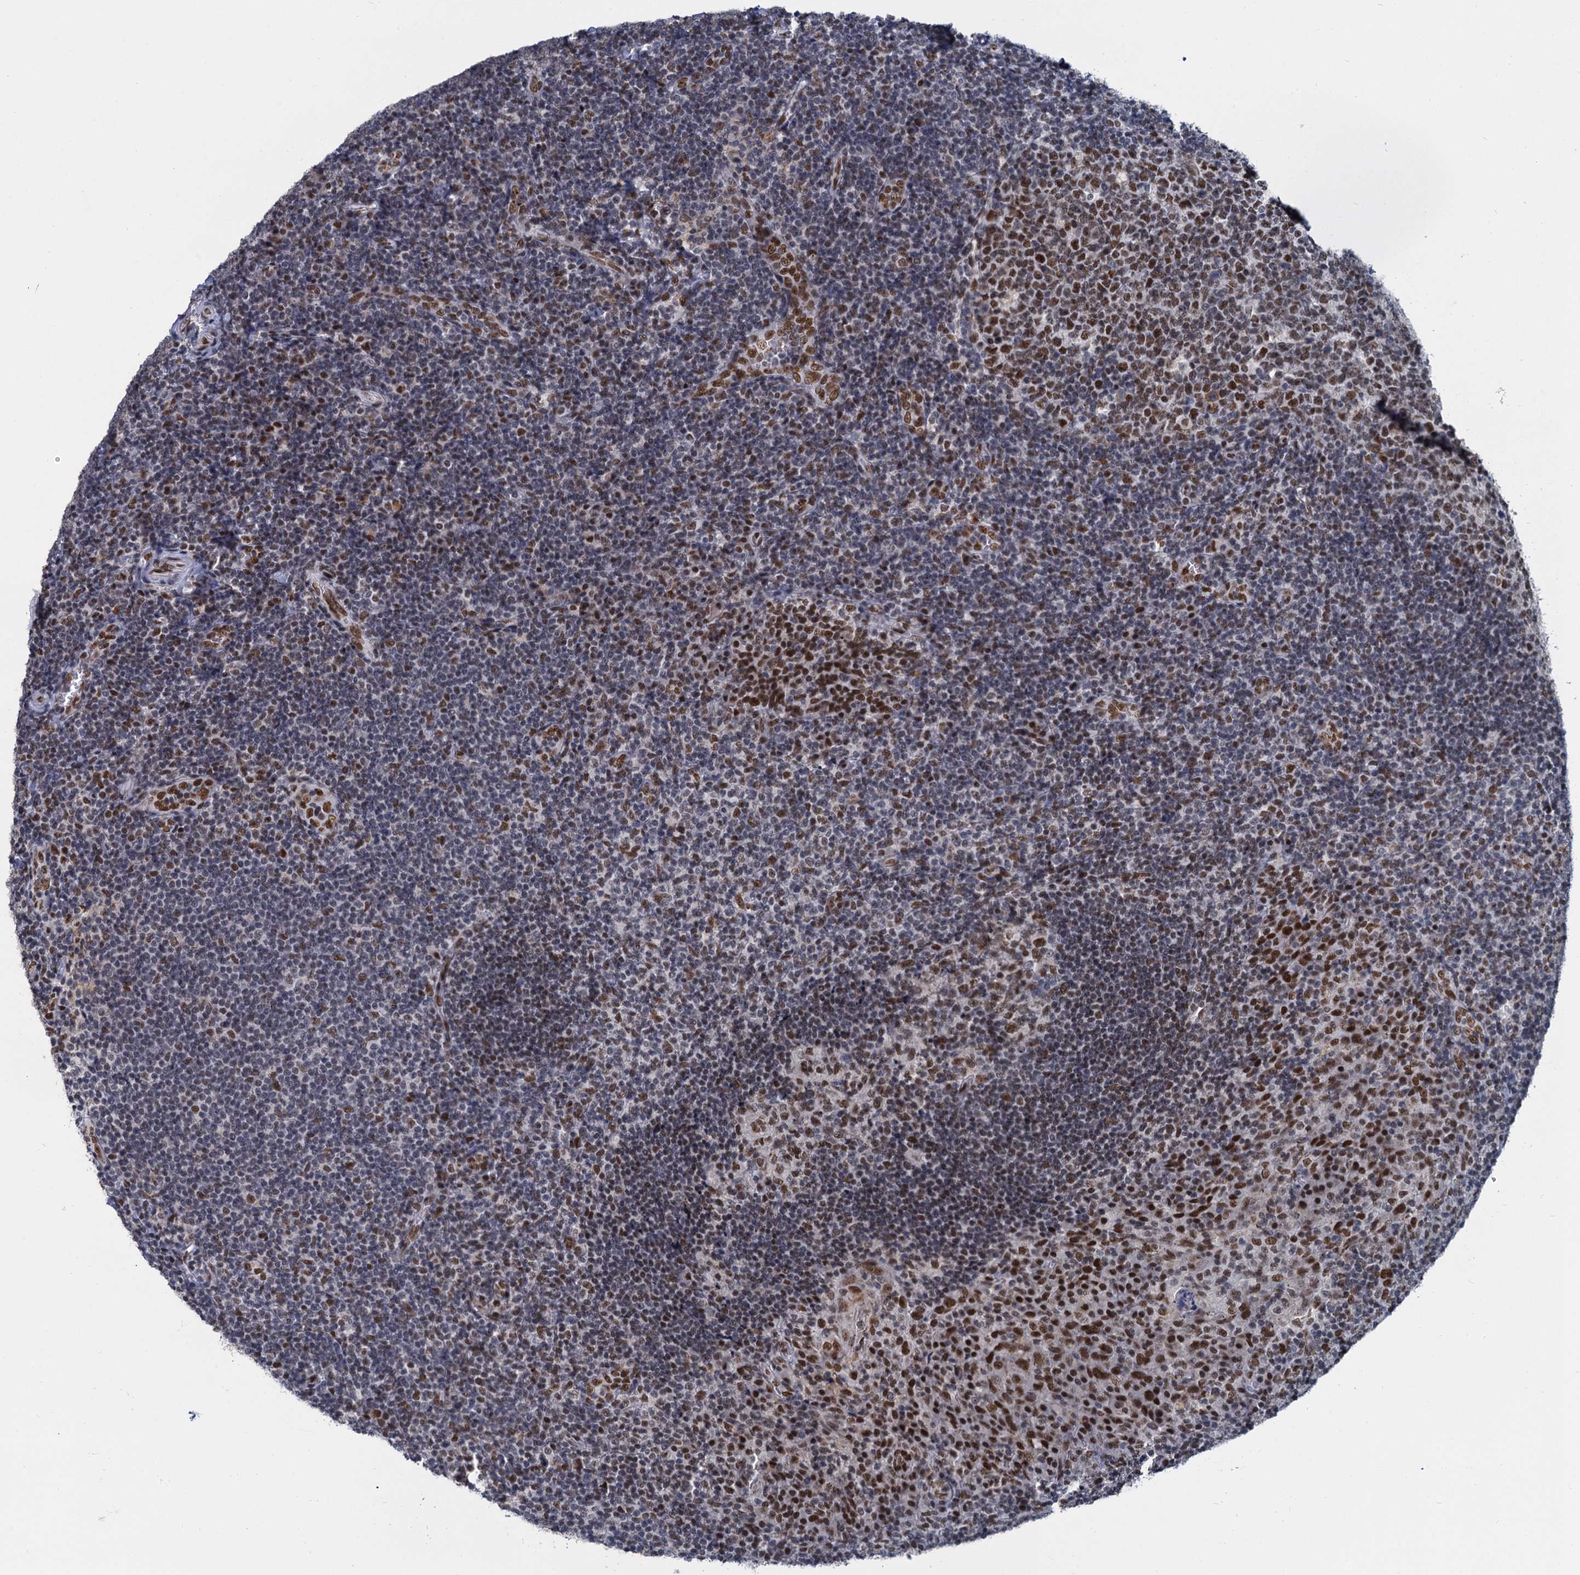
{"staining": {"intensity": "moderate", "quantity": ">75%", "location": "nuclear"}, "tissue": "tonsil", "cell_type": "Germinal center cells", "image_type": "normal", "snomed": [{"axis": "morphology", "description": "Normal tissue, NOS"}, {"axis": "topography", "description": "Tonsil"}], "caption": "Immunohistochemical staining of unremarkable human tonsil displays moderate nuclear protein expression in approximately >75% of germinal center cells. (DAB = brown stain, brightfield microscopy at high magnification).", "gene": "RPRD1A", "patient": {"sex": "male", "age": 17}}